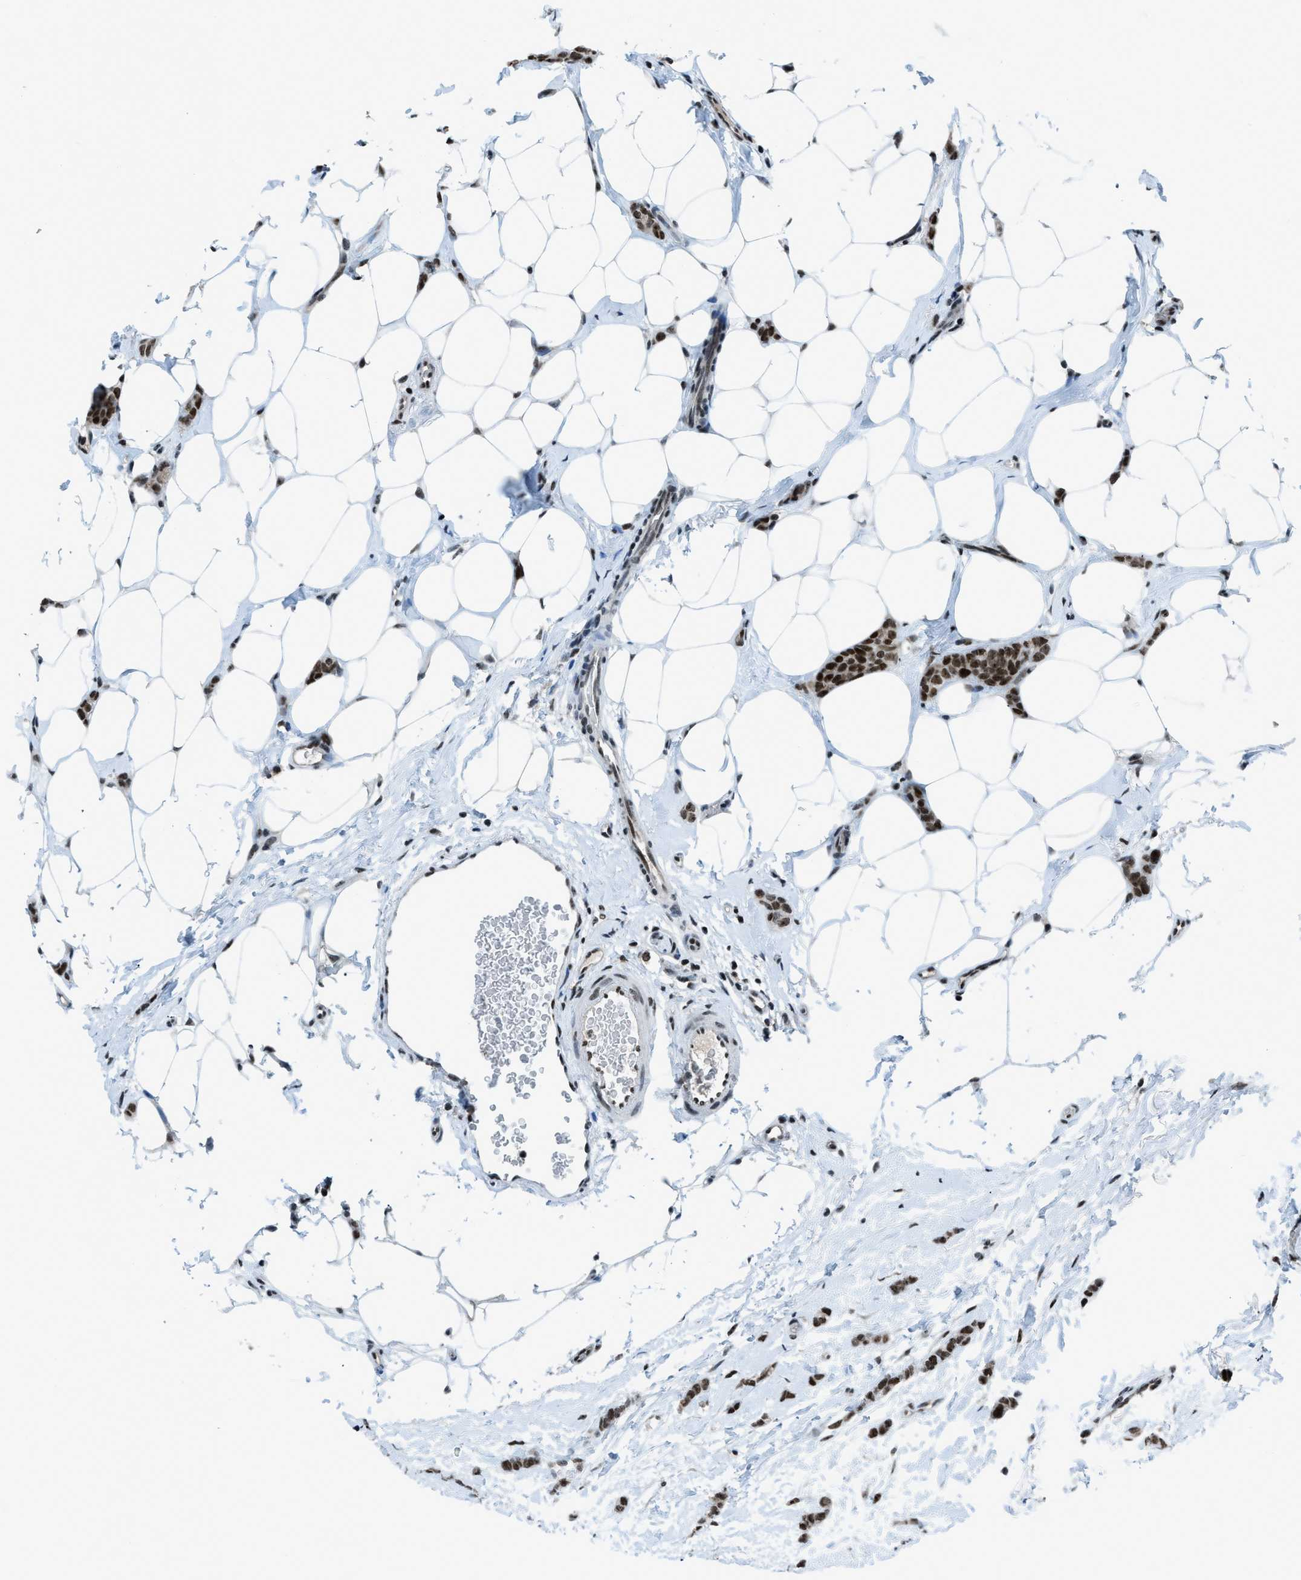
{"staining": {"intensity": "strong", "quantity": ">75%", "location": "nuclear"}, "tissue": "breast cancer", "cell_type": "Tumor cells", "image_type": "cancer", "snomed": [{"axis": "morphology", "description": "Lobular carcinoma"}, {"axis": "topography", "description": "Skin"}, {"axis": "topography", "description": "Breast"}], "caption": "Strong nuclear expression for a protein is identified in about >75% of tumor cells of breast cancer using immunohistochemistry (IHC).", "gene": "RAD51B", "patient": {"sex": "female", "age": 46}}